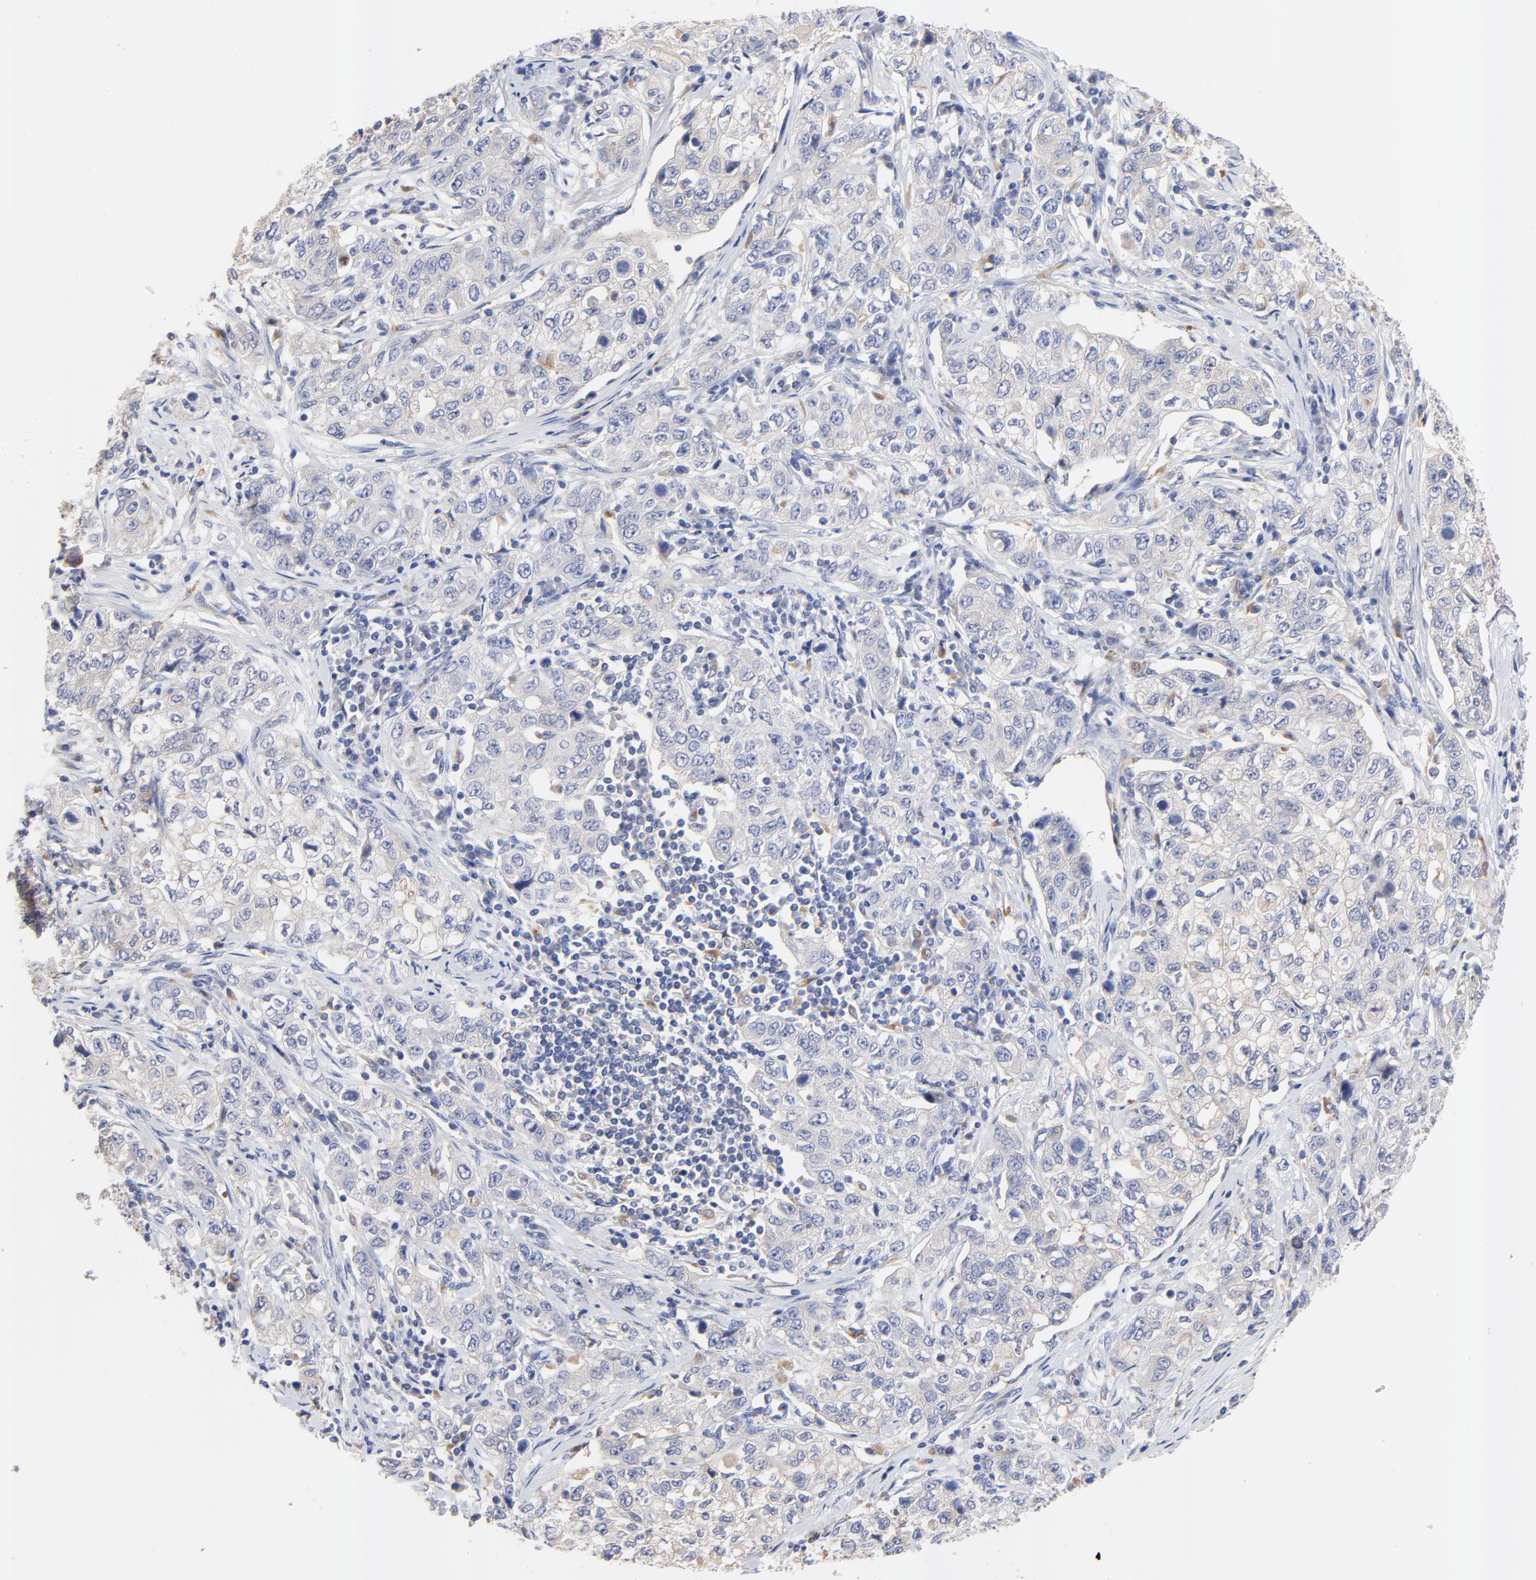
{"staining": {"intensity": "weak", "quantity": "<25%", "location": "cytoplasmic/membranous"}, "tissue": "stomach cancer", "cell_type": "Tumor cells", "image_type": "cancer", "snomed": [{"axis": "morphology", "description": "Adenocarcinoma, NOS"}, {"axis": "topography", "description": "Stomach"}], "caption": "This is an IHC photomicrograph of stomach cancer. There is no positivity in tumor cells.", "gene": "FBXL2", "patient": {"sex": "male", "age": 48}}